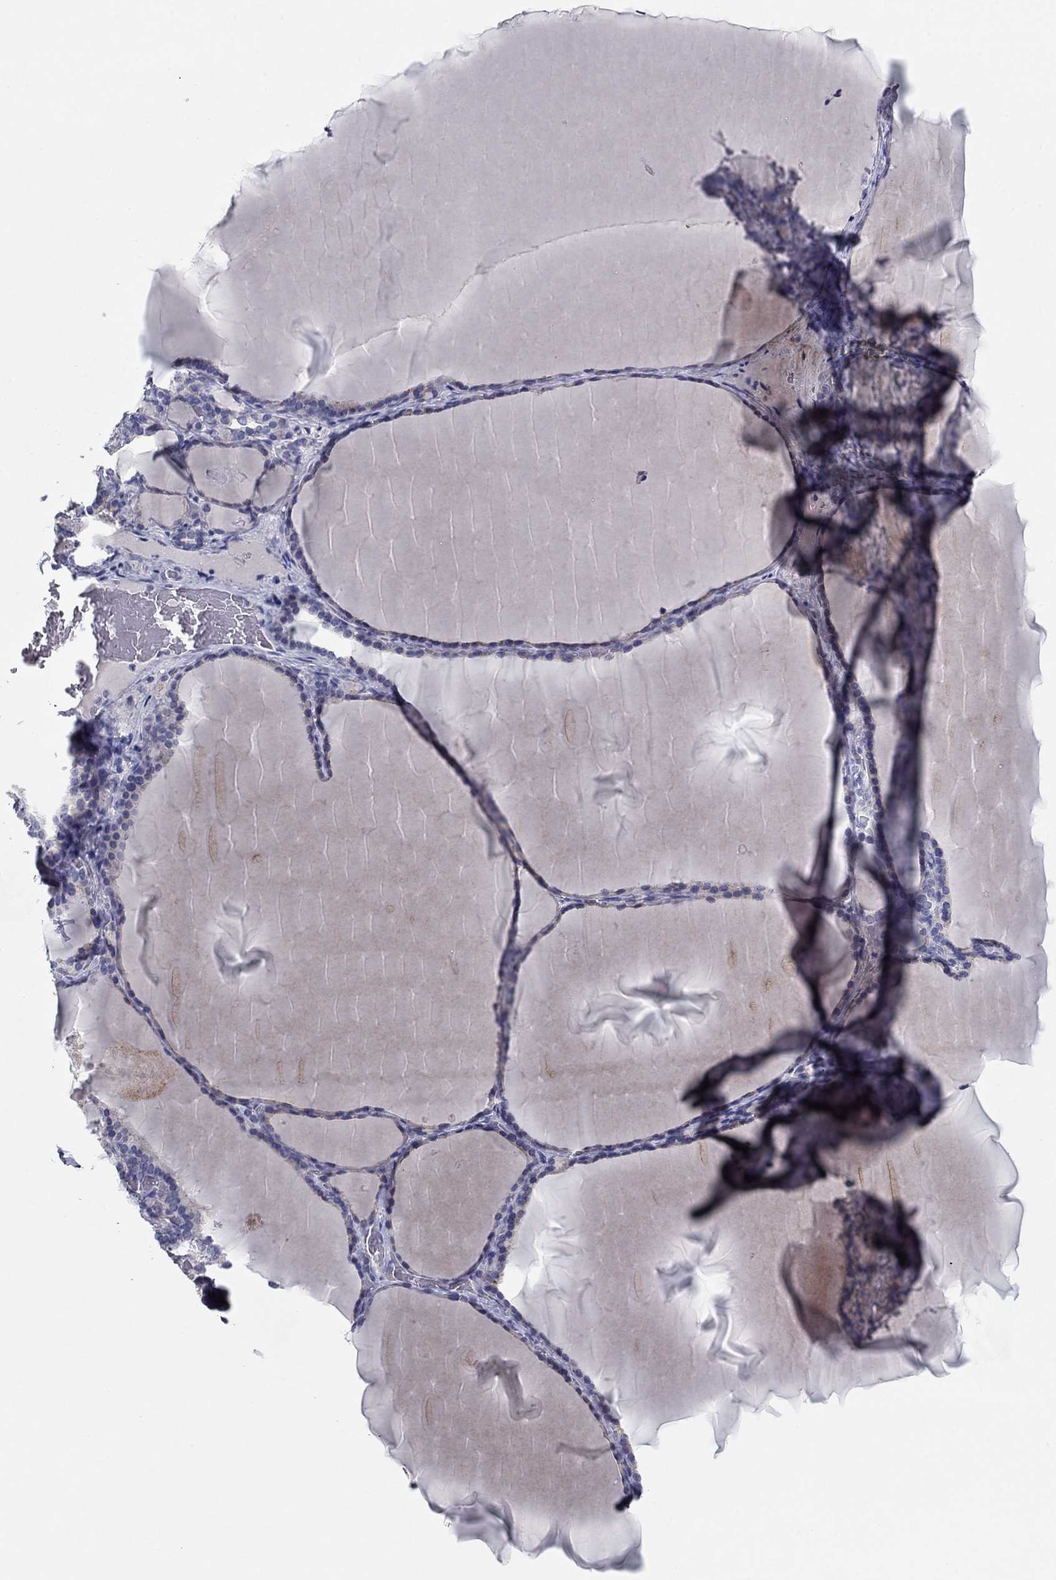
{"staining": {"intensity": "negative", "quantity": "none", "location": "none"}, "tissue": "thyroid gland", "cell_type": "Glandular cells", "image_type": "normal", "snomed": [{"axis": "morphology", "description": "Normal tissue, NOS"}, {"axis": "morphology", "description": "Hyperplasia, NOS"}, {"axis": "topography", "description": "Thyroid gland"}], "caption": "This is an immunohistochemistry histopathology image of unremarkable human thyroid gland. There is no positivity in glandular cells.", "gene": "CNTNAP4", "patient": {"sex": "female", "age": 27}}